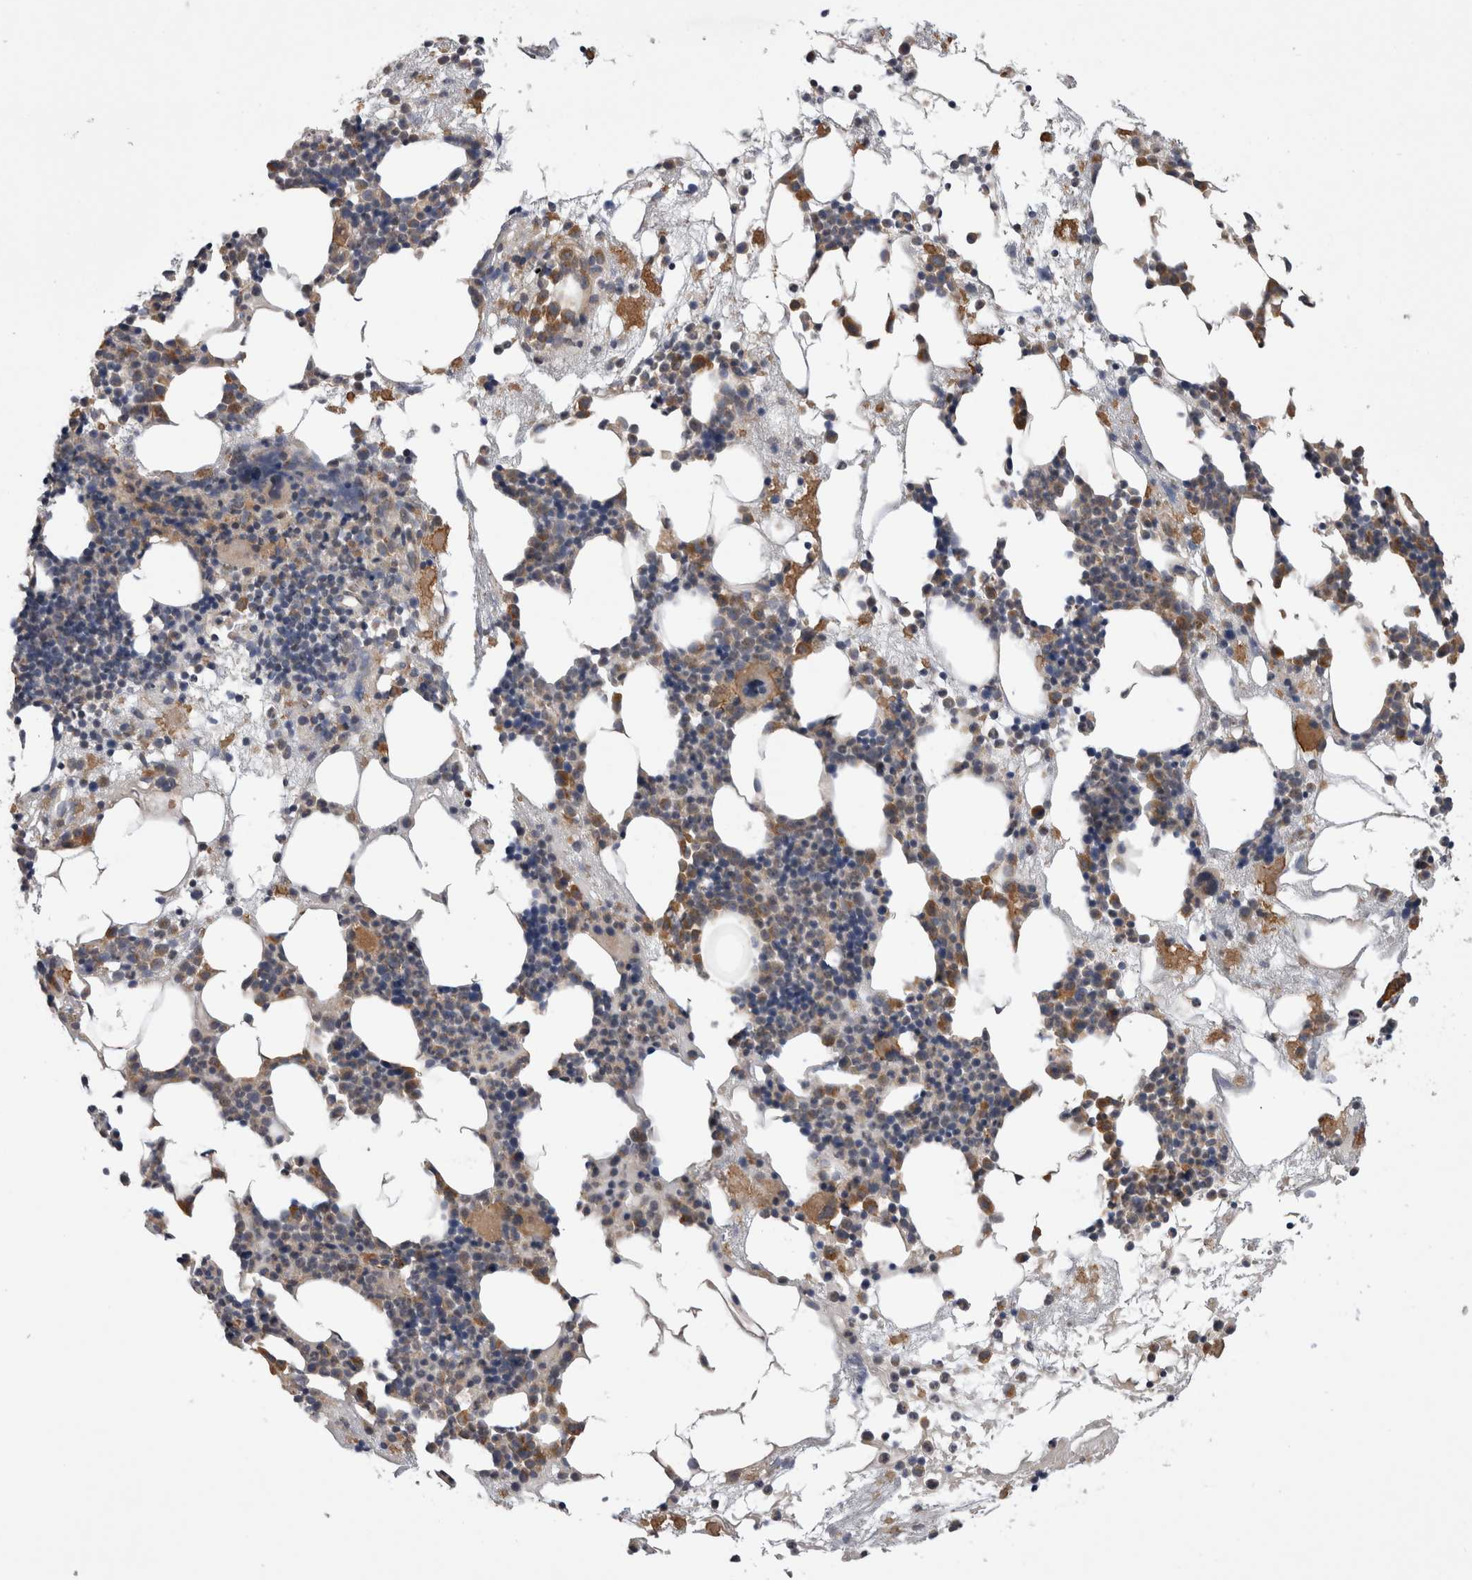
{"staining": {"intensity": "moderate", "quantity": "<25%", "location": "cytoplasmic/membranous"}, "tissue": "bone marrow", "cell_type": "Hematopoietic cells", "image_type": "normal", "snomed": [{"axis": "morphology", "description": "Normal tissue, NOS"}, {"axis": "morphology", "description": "Inflammation, NOS"}, {"axis": "topography", "description": "Bone marrow"}], "caption": "The histopathology image demonstrates staining of benign bone marrow, revealing moderate cytoplasmic/membranous protein expression (brown color) within hematopoietic cells.", "gene": "ARHGAP29", "patient": {"sex": "female", "age": 81}}